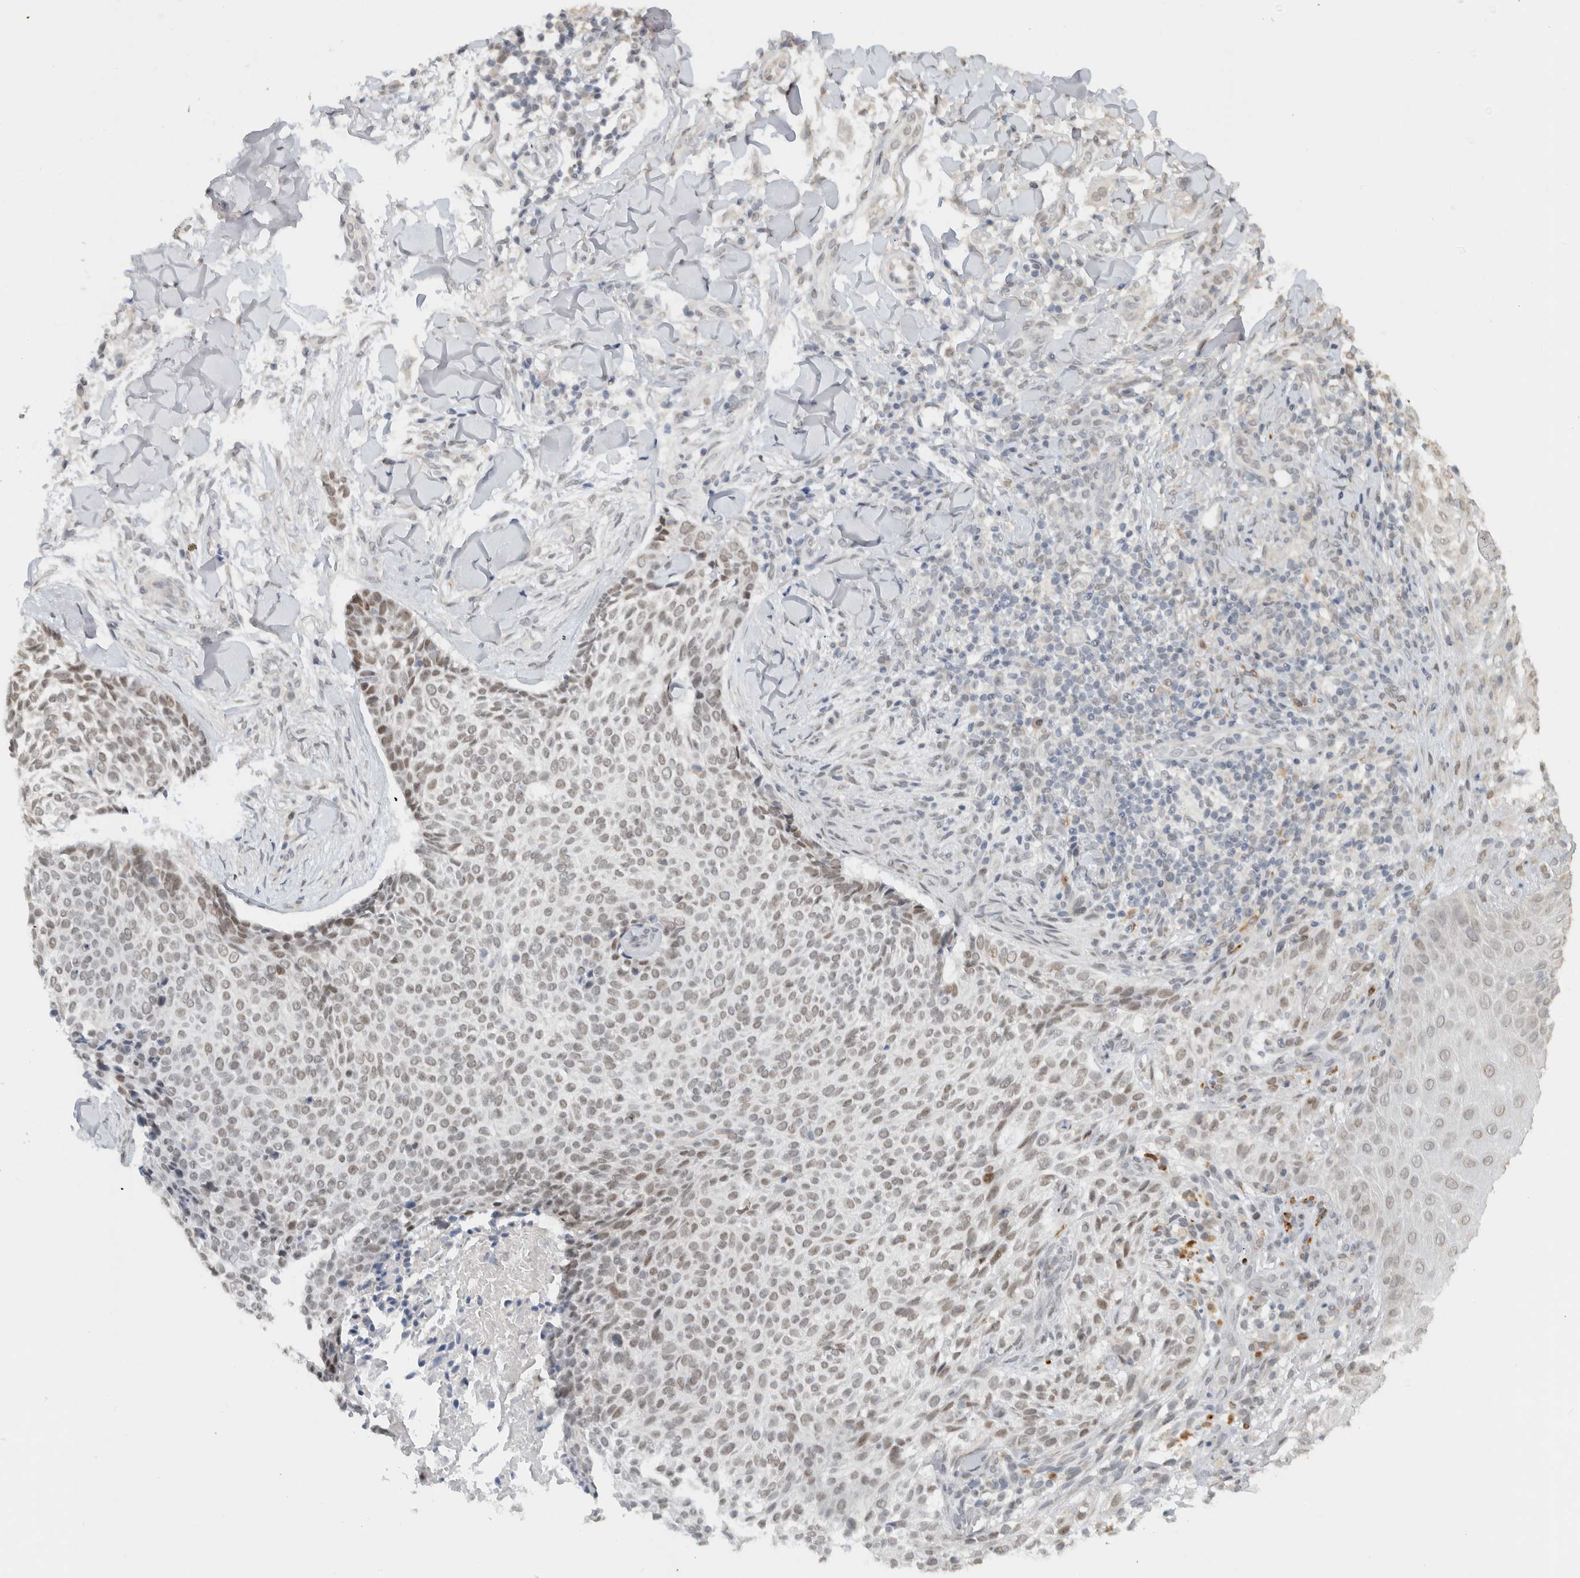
{"staining": {"intensity": "weak", "quantity": ">75%", "location": "nuclear"}, "tissue": "skin cancer", "cell_type": "Tumor cells", "image_type": "cancer", "snomed": [{"axis": "morphology", "description": "Normal tissue, NOS"}, {"axis": "morphology", "description": "Basal cell carcinoma"}, {"axis": "topography", "description": "Skin"}], "caption": "Tumor cells display weak nuclear expression in about >75% of cells in basal cell carcinoma (skin).", "gene": "HNRNPR", "patient": {"sex": "male", "age": 67}}